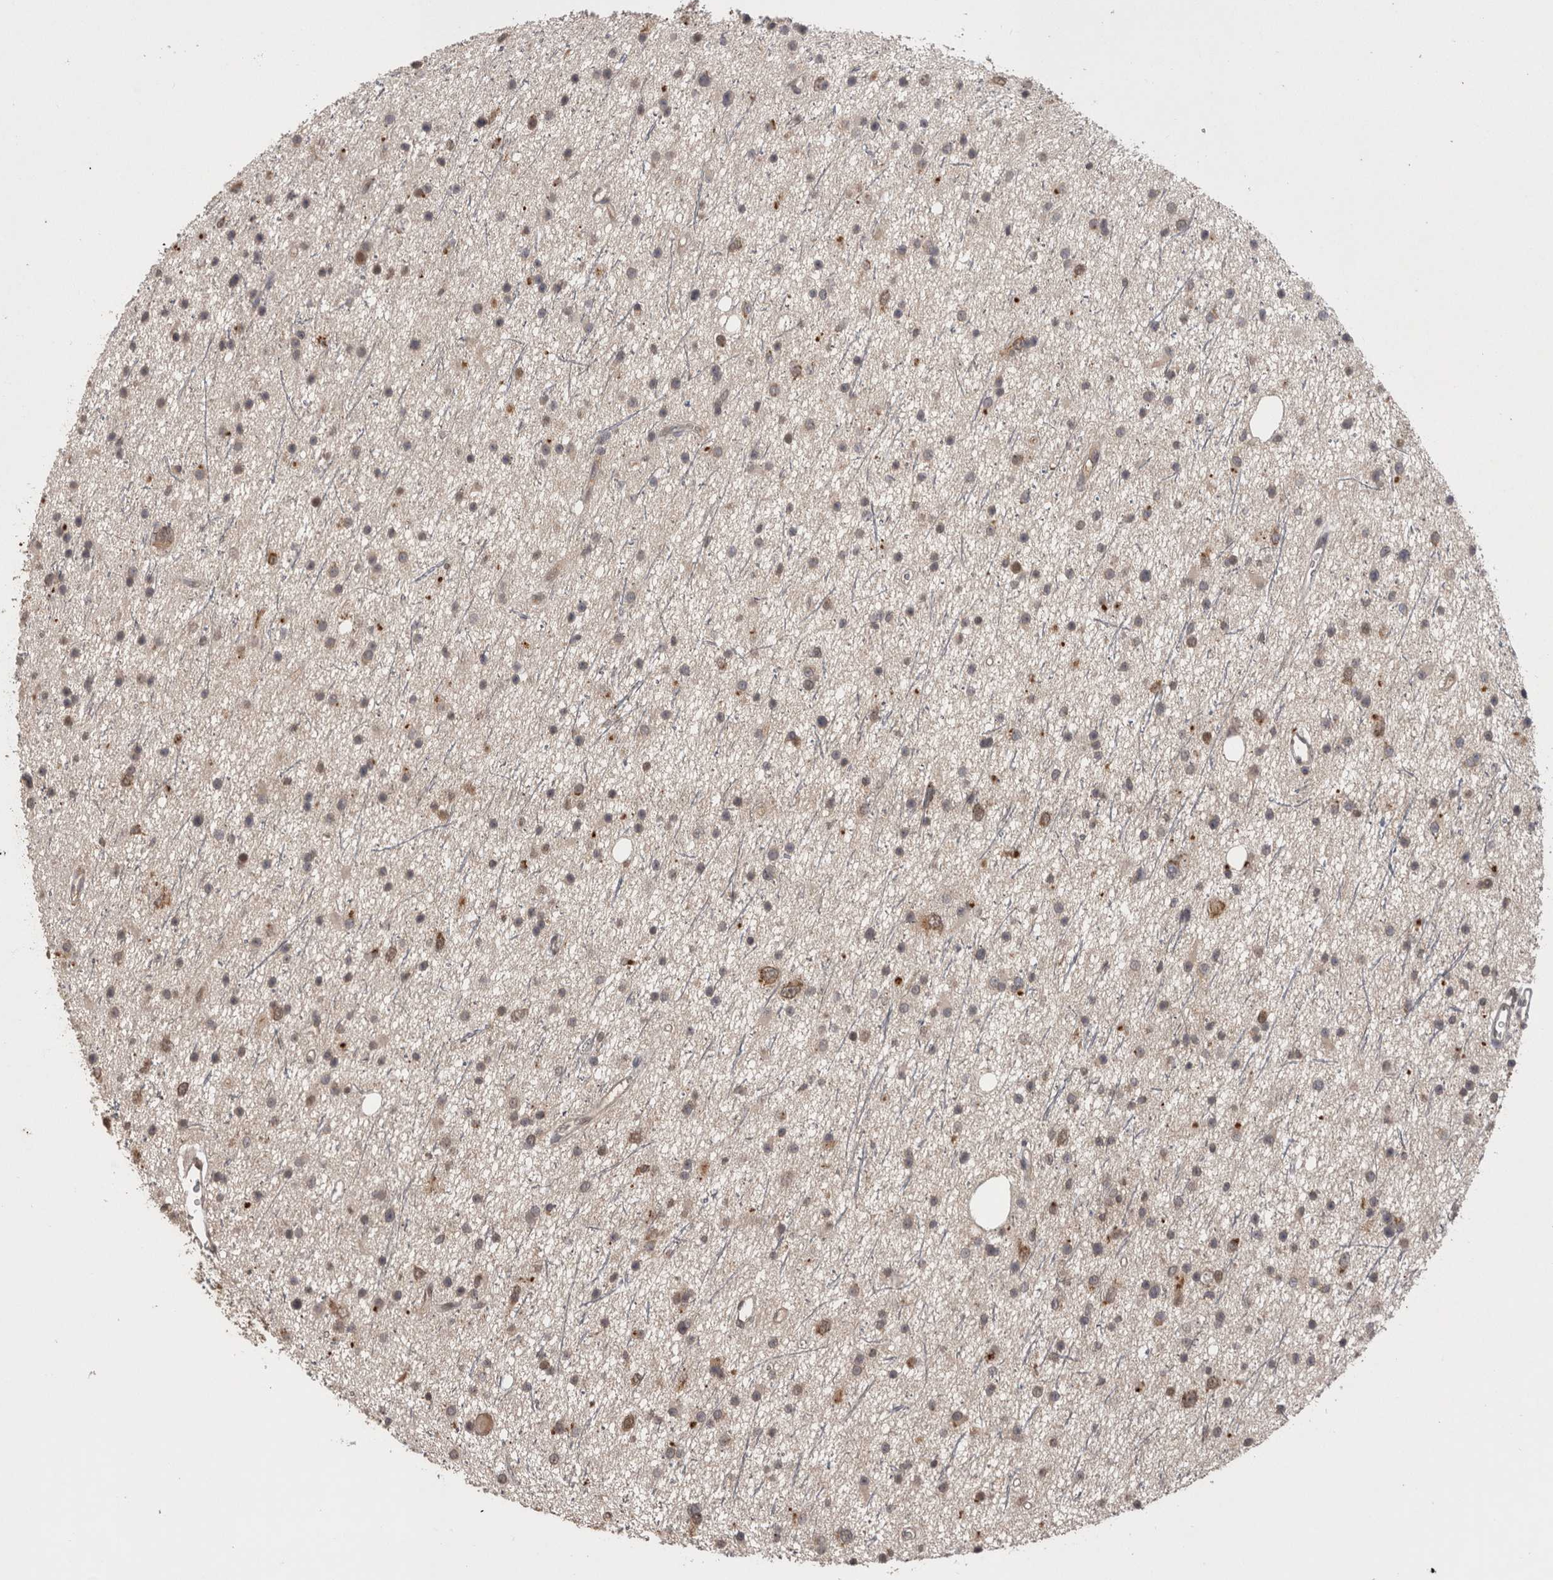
{"staining": {"intensity": "weak", "quantity": "25%-75%", "location": "cytoplasmic/membranous"}, "tissue": "glioma", "cell_type": "Tumor cells", "image_type": "cancer", "snomed": [{"axis": "morphology", "description": "Glioma, malignant, Low grade"}, {"axis": "topography", "description": "Cerebral cortex"}], "caption": "Human low-grade glioma (malignant) stained with a brown dye displays weak cytoplasmic/membranous positive staining in approximately 25%-75% of tumor cells.", "gene": "PREP", "patient": {"sex": "female", "age": 39}}